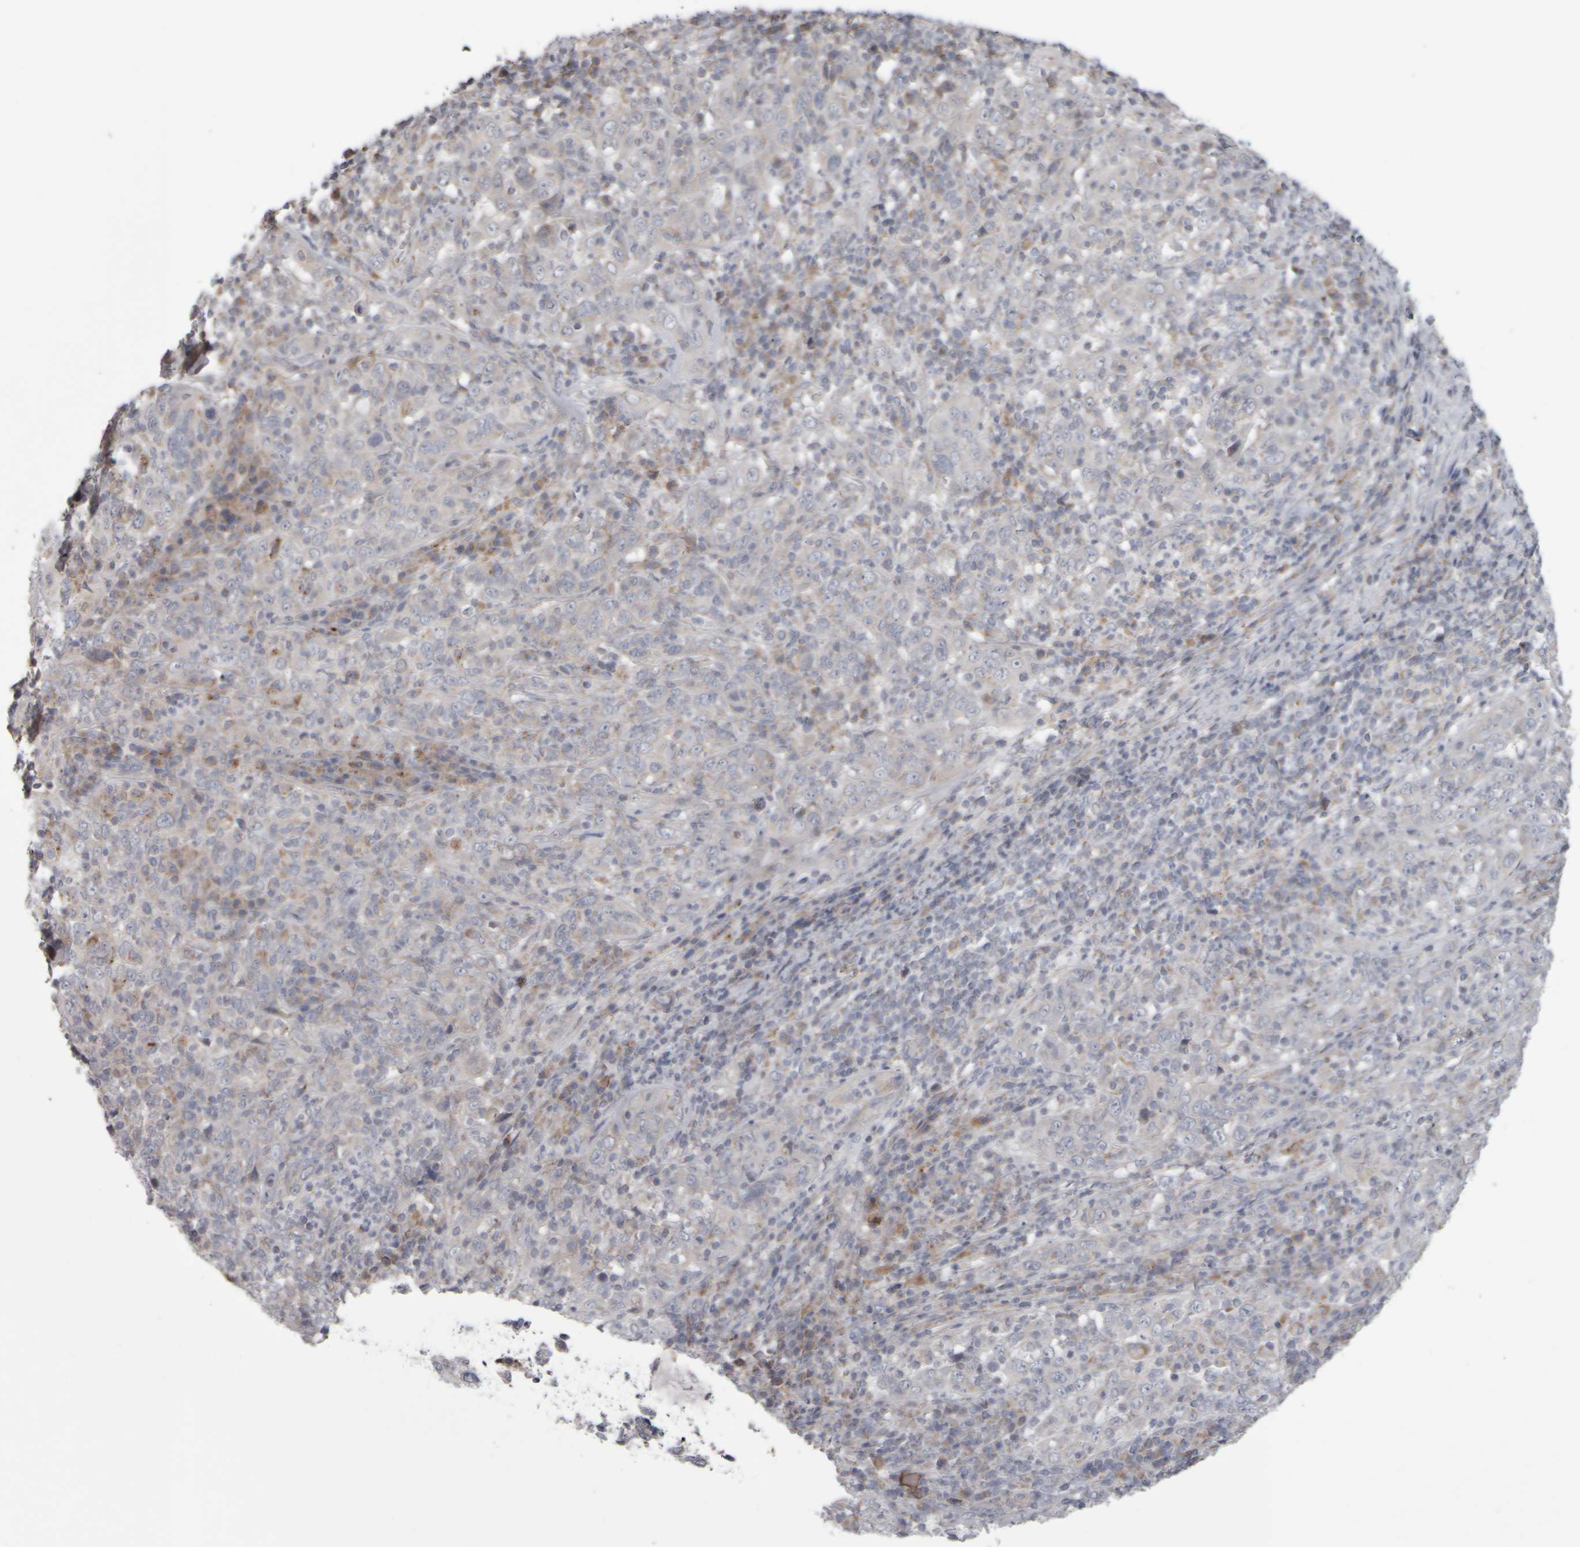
{"staining": {"intensity": "weak", "quantity": "<25%", "location": "cytoplasmic/membranous"}, "tissue": "cervical cancer", "cell_type": "Tumor cells", "image_type": "cancer", "snomed": [{"axis": "morphology", "description": "Squamous cell carcinoma, NOS"}, {"axis": "topography", "description": "Cervix"}], "caption": "IHC photomicrograph of neoplastic tissue: human cervical squamous cell carcinoma stained with DAB reveals no significant protein positivity in tumor cells.", "gene": "SCO1", "patient": {"sex": "female", "age": 46}}